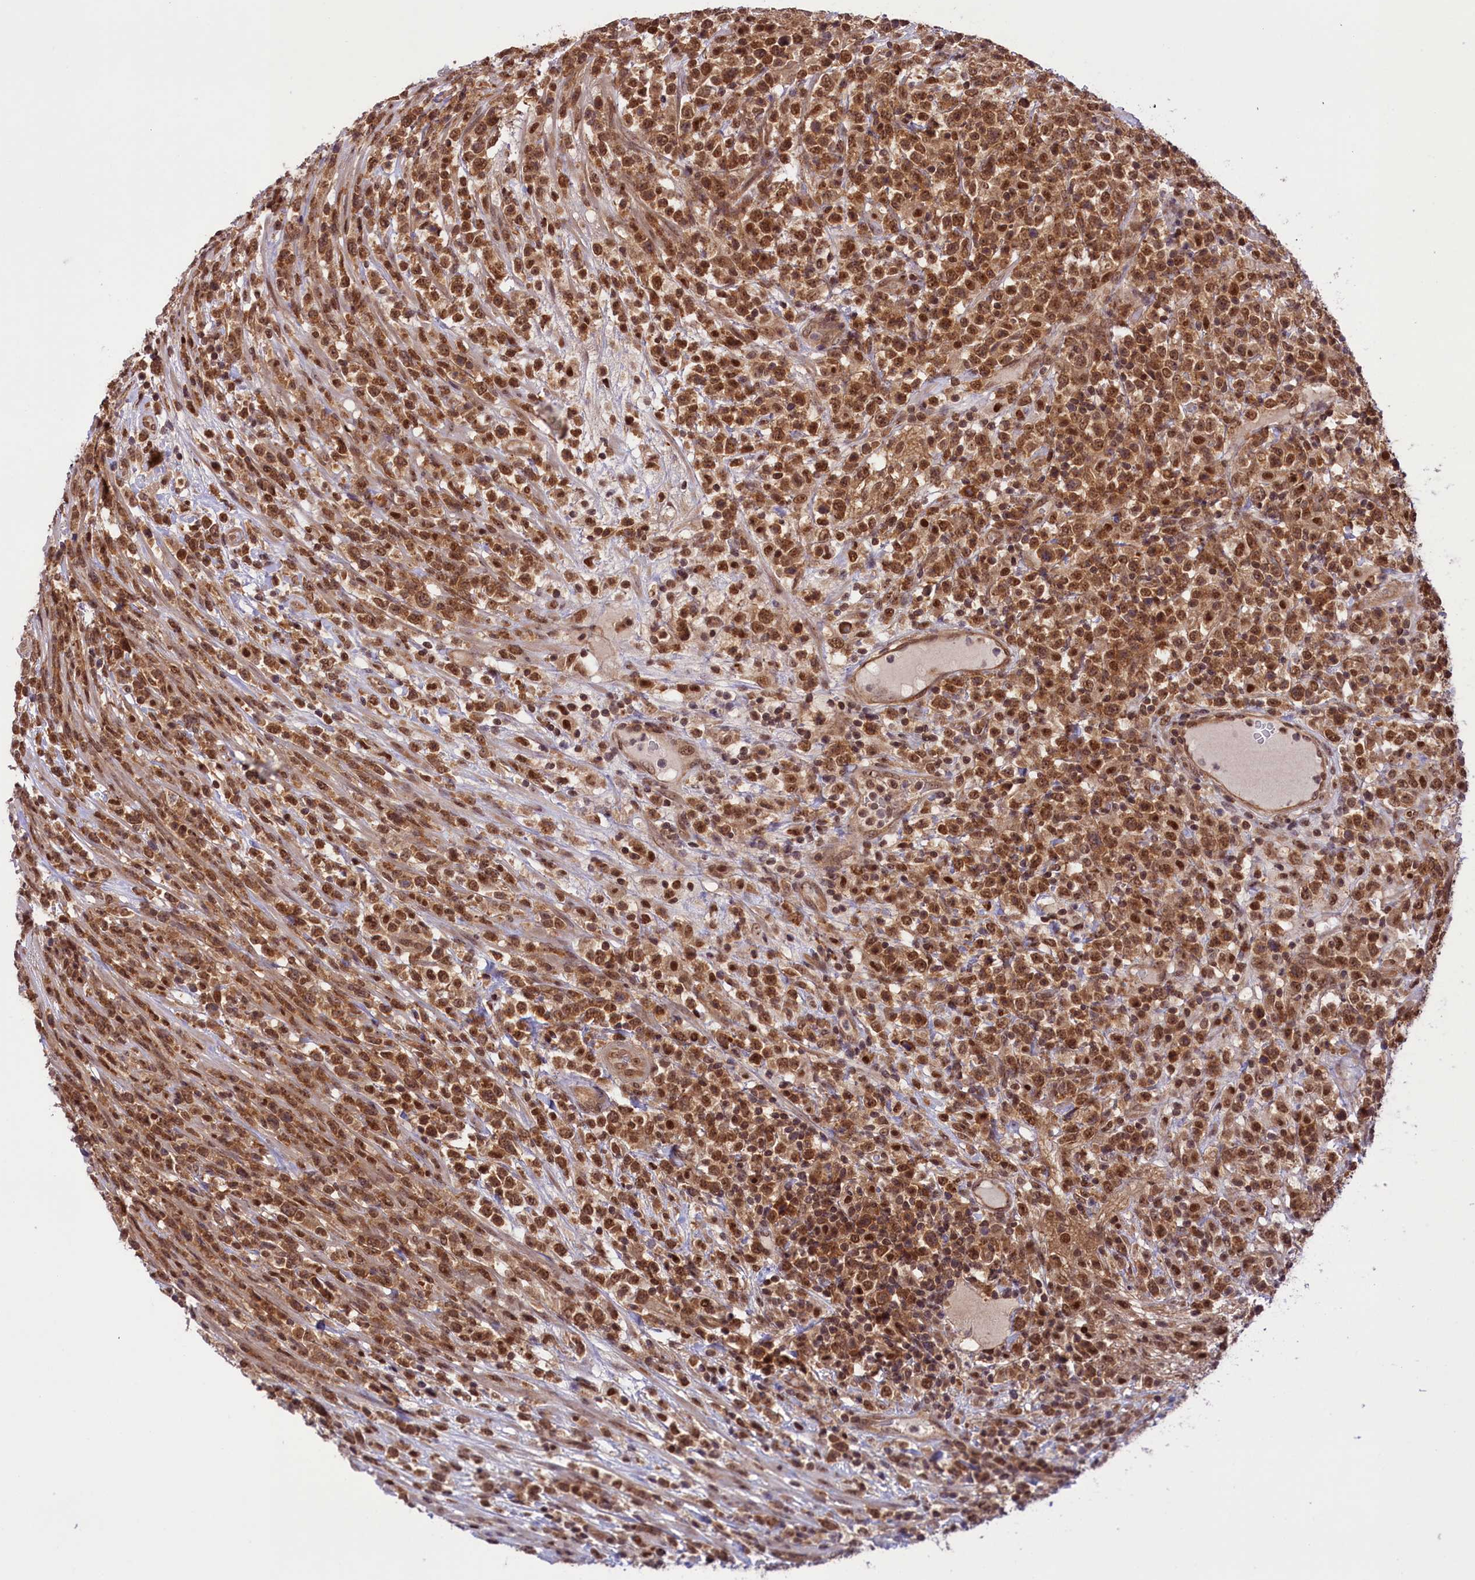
{"staining": {"intensity": "moderate", "quantity": ">75%", "location": "cytoplasmic/membranous,nuclear"}, "tissue": "lymphoma", "cell_type": "Tumor cells", "image_type": "cancer", "snomed": [{"axis": "morphology", "description": "Malignant lymphoma, non-Hodgkin's type, High grade"}, {"axis": "topography", "description": "Colon"}], "caption": "Protein positivity by immunohistochemistry displays moderate cytoplasmic/membranous and nuclear staining in about >75% of tumor cells in high-grade malignant lymphoma, non-Hodgkin's type.", "gene": "SLC7A6OS", "patient": {"sex": "female", "age": 53}}